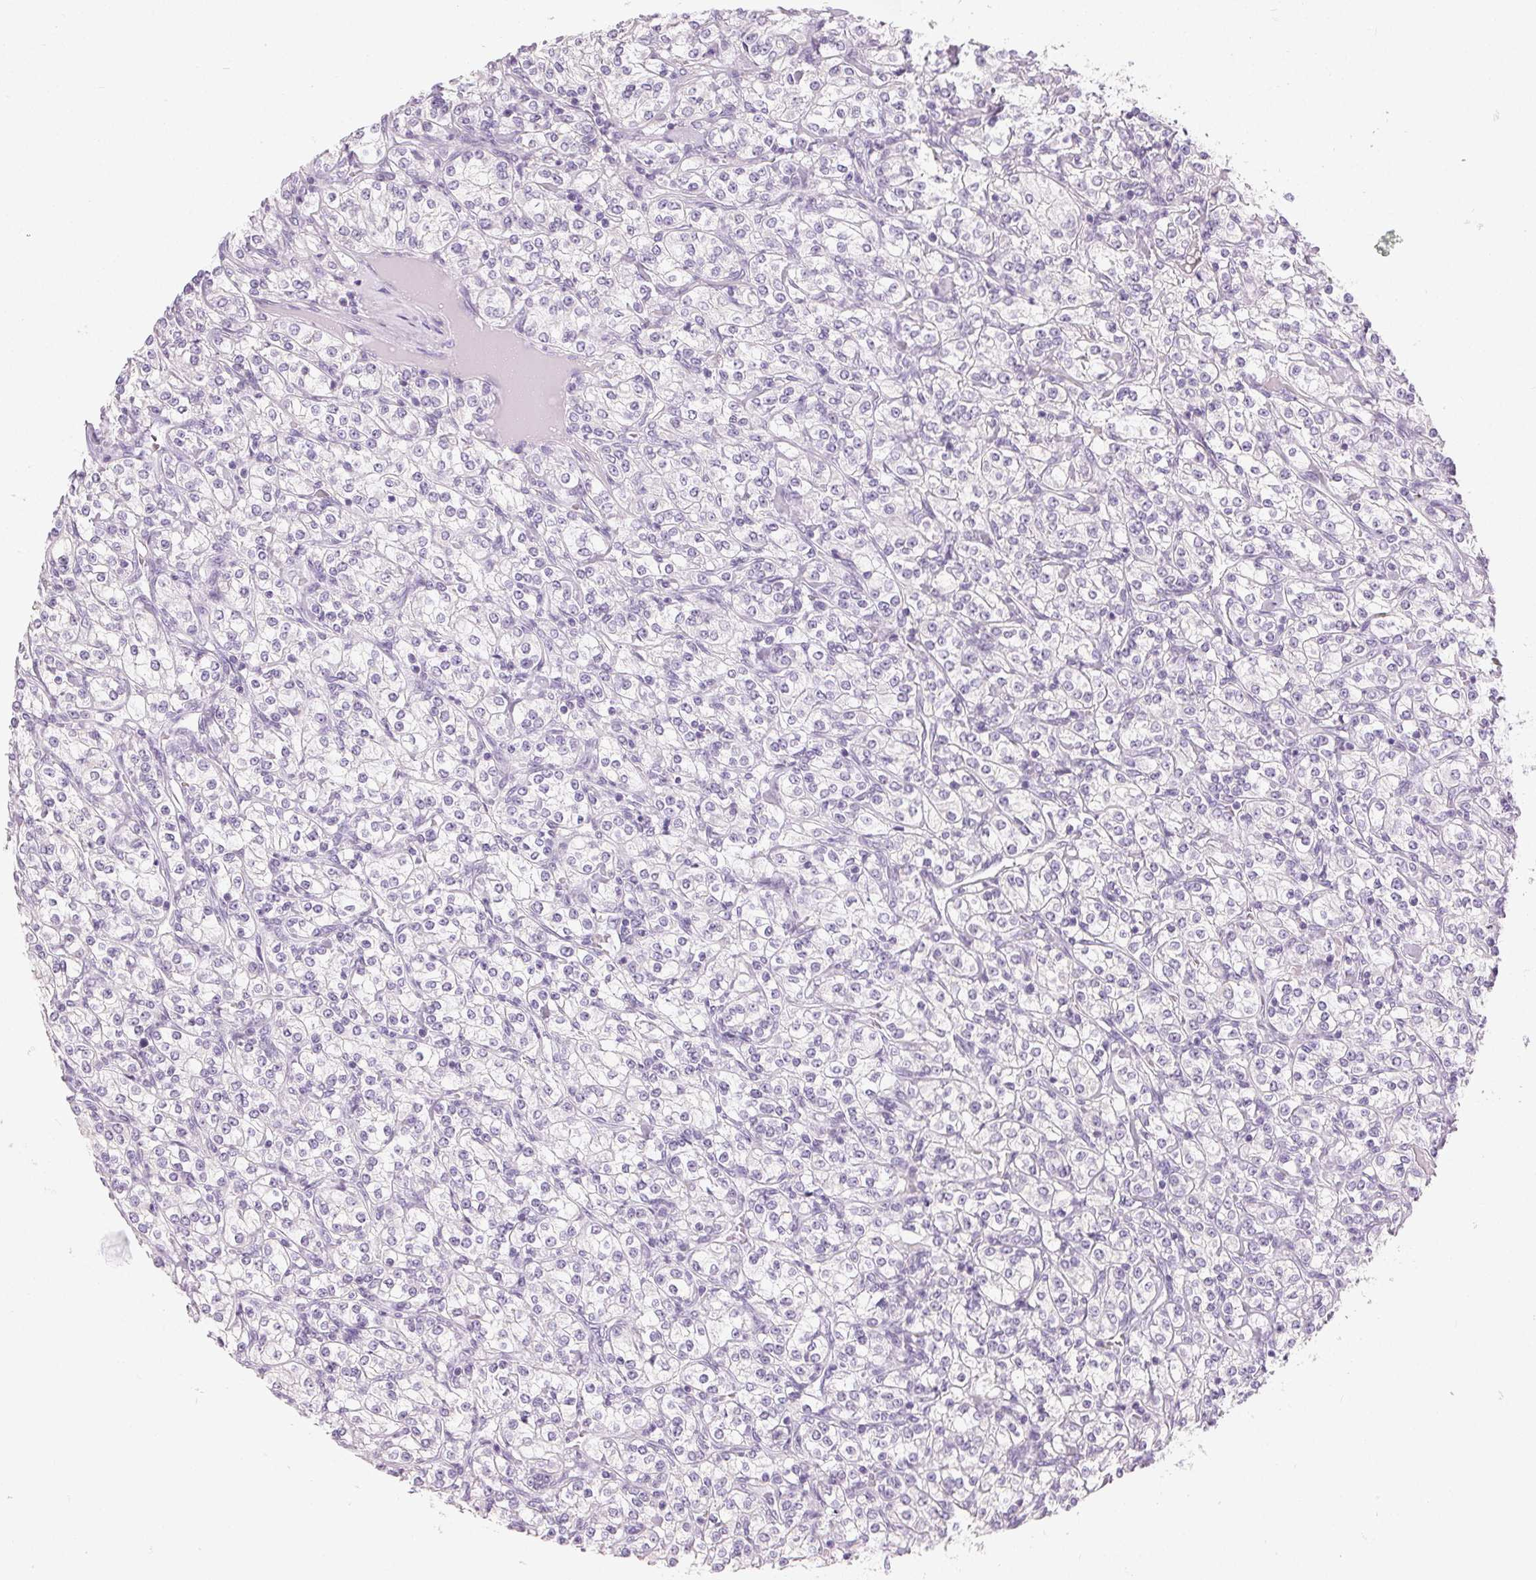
{"staining": {"intensity": "negative", "quantity": "none", "location": "none"}, "tissue": "renal cancer", "cell_type": "Tumor cells", "image_type": "cancer", "snomed": [{"axis": "morphology", "description": "Adenocarcinoma, NOS"}, {"axis": "topography", "description": "Kidney"}], "caption": "Tumor cells are negative for brown protein staining in renal cancer (adenocarcinoma).", "gene": "MIOX", "patient": {"sex": "male", "age": 77}}